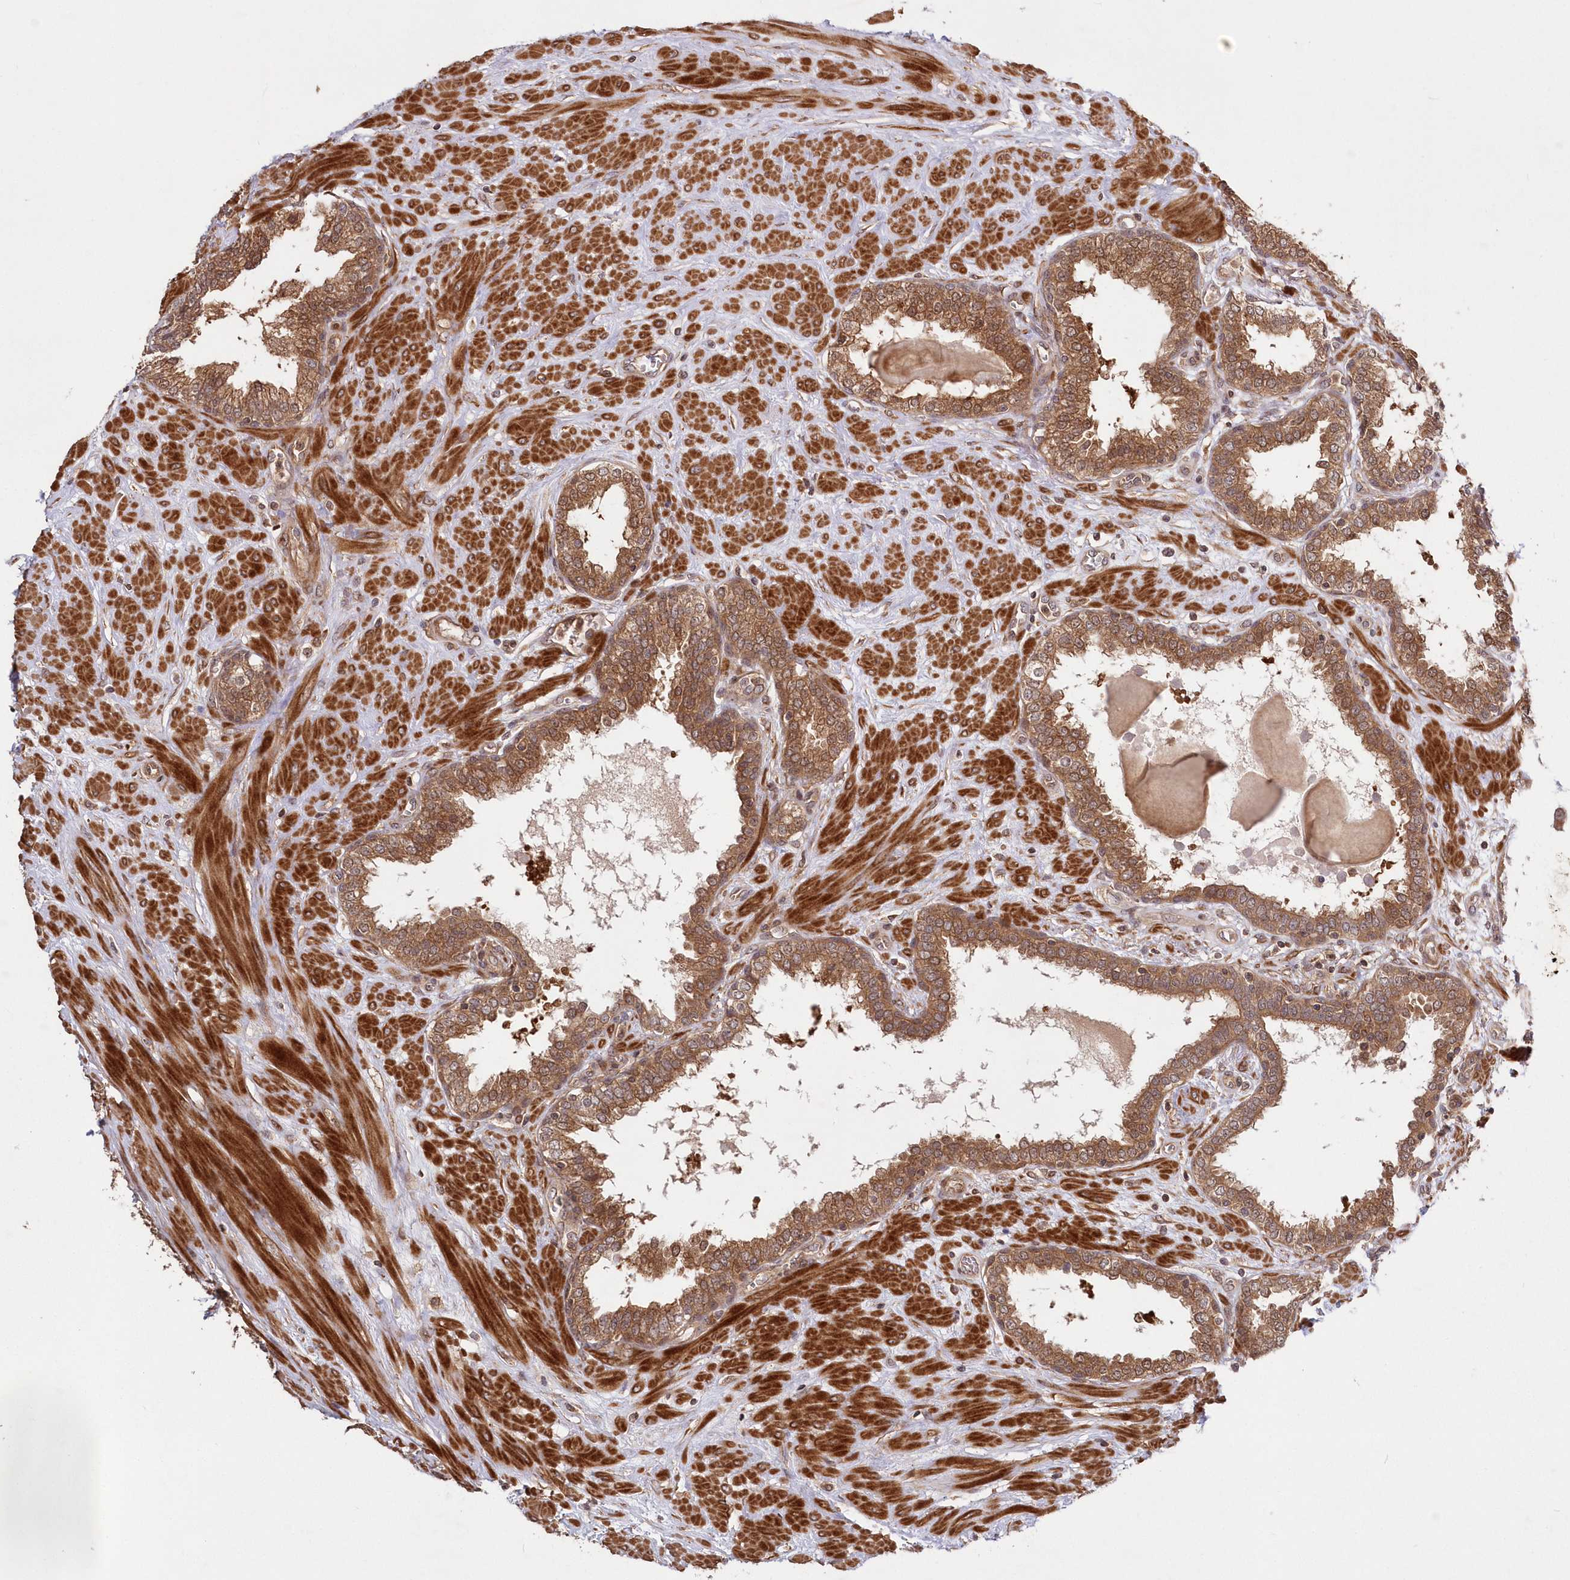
{"staining": {"intensity": "moderate", "quantity": ">75%", "location": "cytoplasmic/membranous"}, "tissue": "prostate", "cell_type": "Glandular cells", "image_type": "normal", "snomed": [{"axis": "morphology", "description": "Normal tissue, NOS"}, {"axis": "topography", "description": "Prostate"}], "caption": "Protein expression analysis of normal prostate shows moderate cytoplasmic/membranous expression in about >75% of glandular cells.", "gene": "TBCA", "patient": {"sex": "male", "age": 51}}